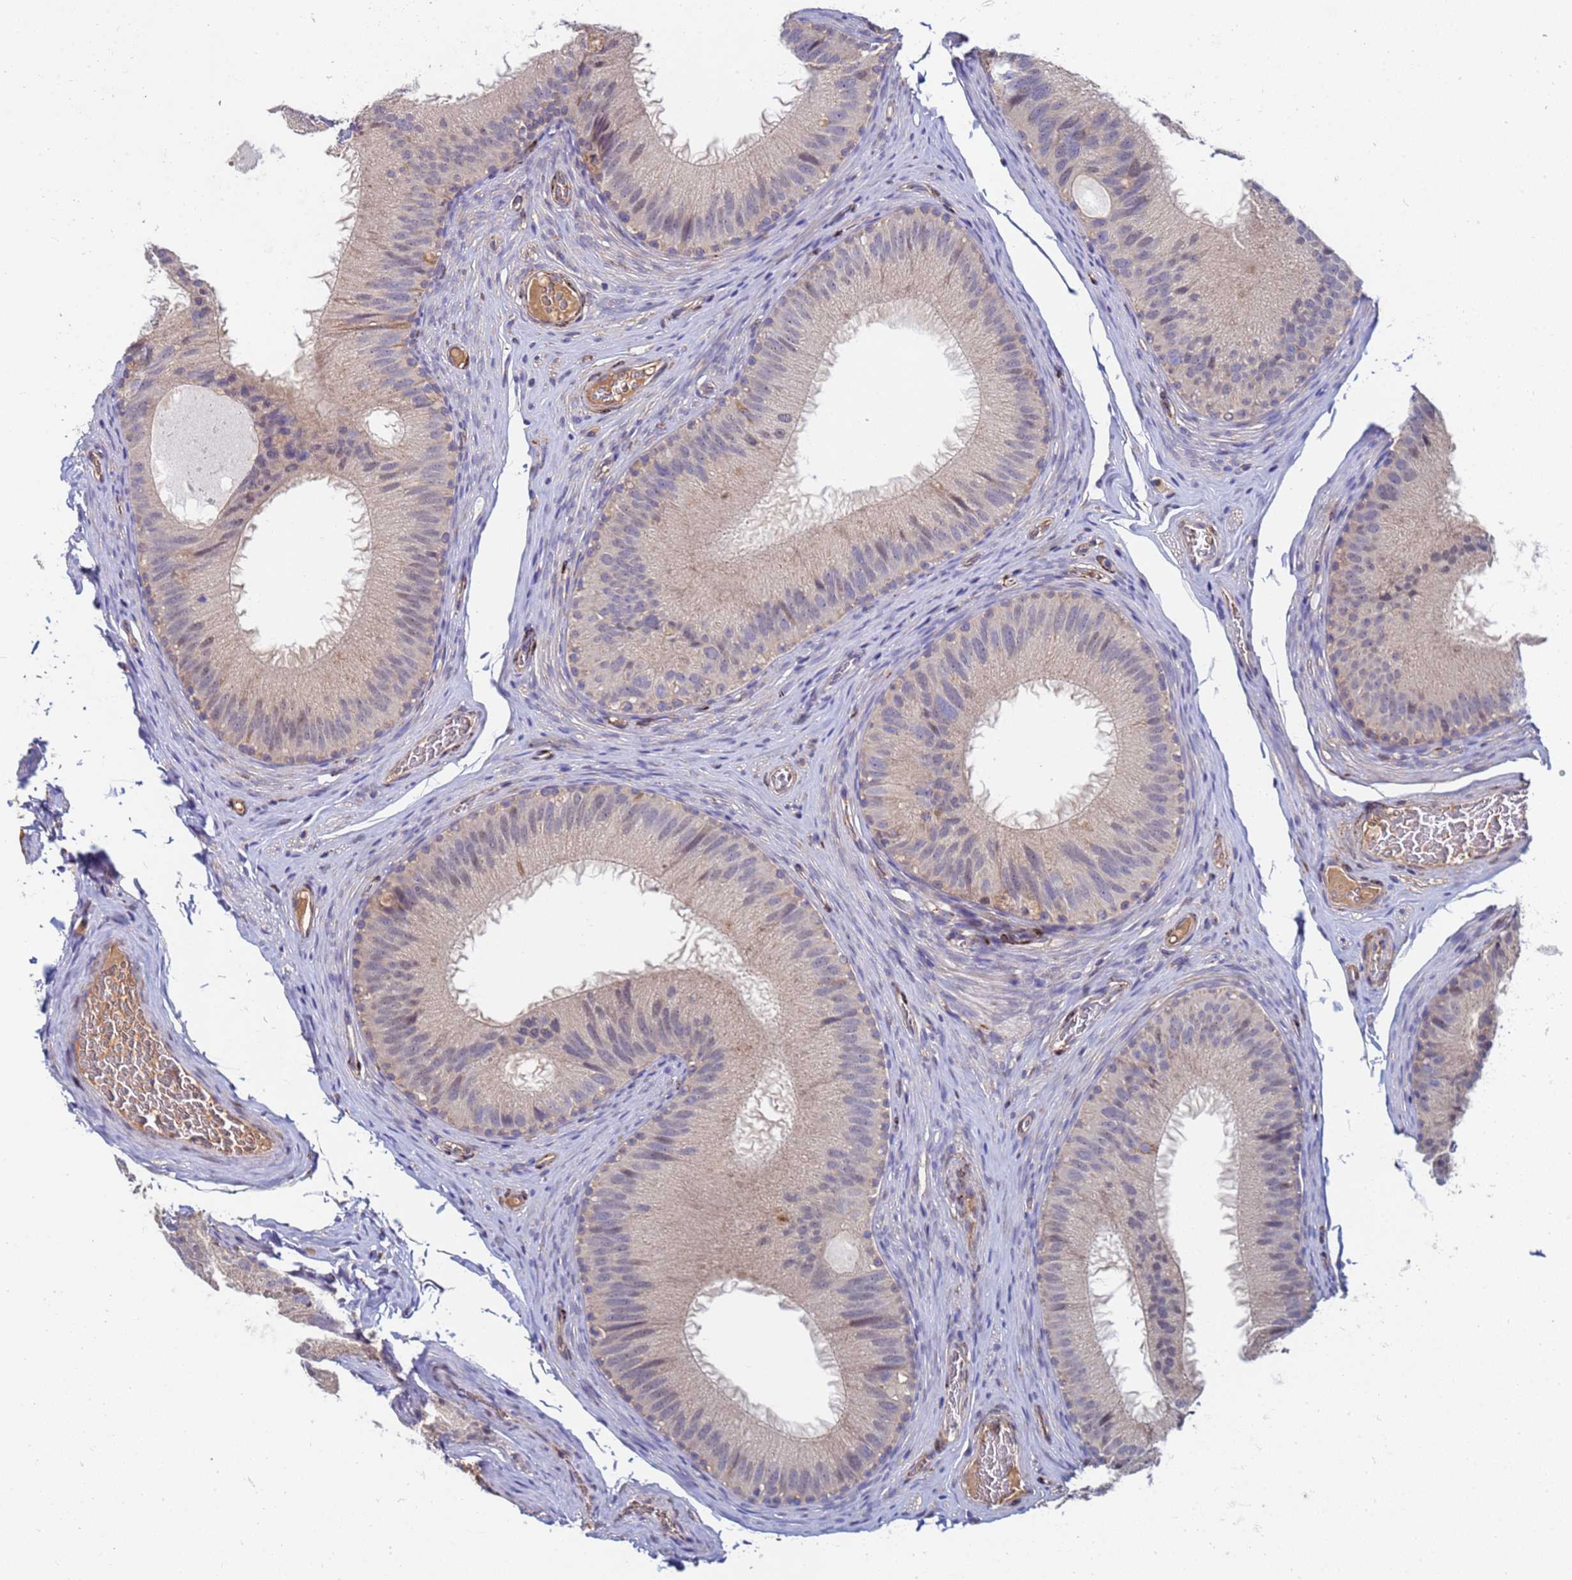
{"staining": {"intensity": "weak", "quantity": "<25%", "location": "cytoplasmic/membranous"}, "tissue": "epididymis", "cell_type": "Glandular cells", "image_type": "normal", "snomed": [{"axis": "morphology", "description": "Normal tissue, NOS"}, {"axis": "topography", "description": "Epididymis"}], "caption": "IHC photomicrograph of unremarkable epididymis stained for a protein (brown), which demonstrates no staining in glandular cells.", "gene": "C5orf34", "patient": {"sex": "male", "age": 34}}